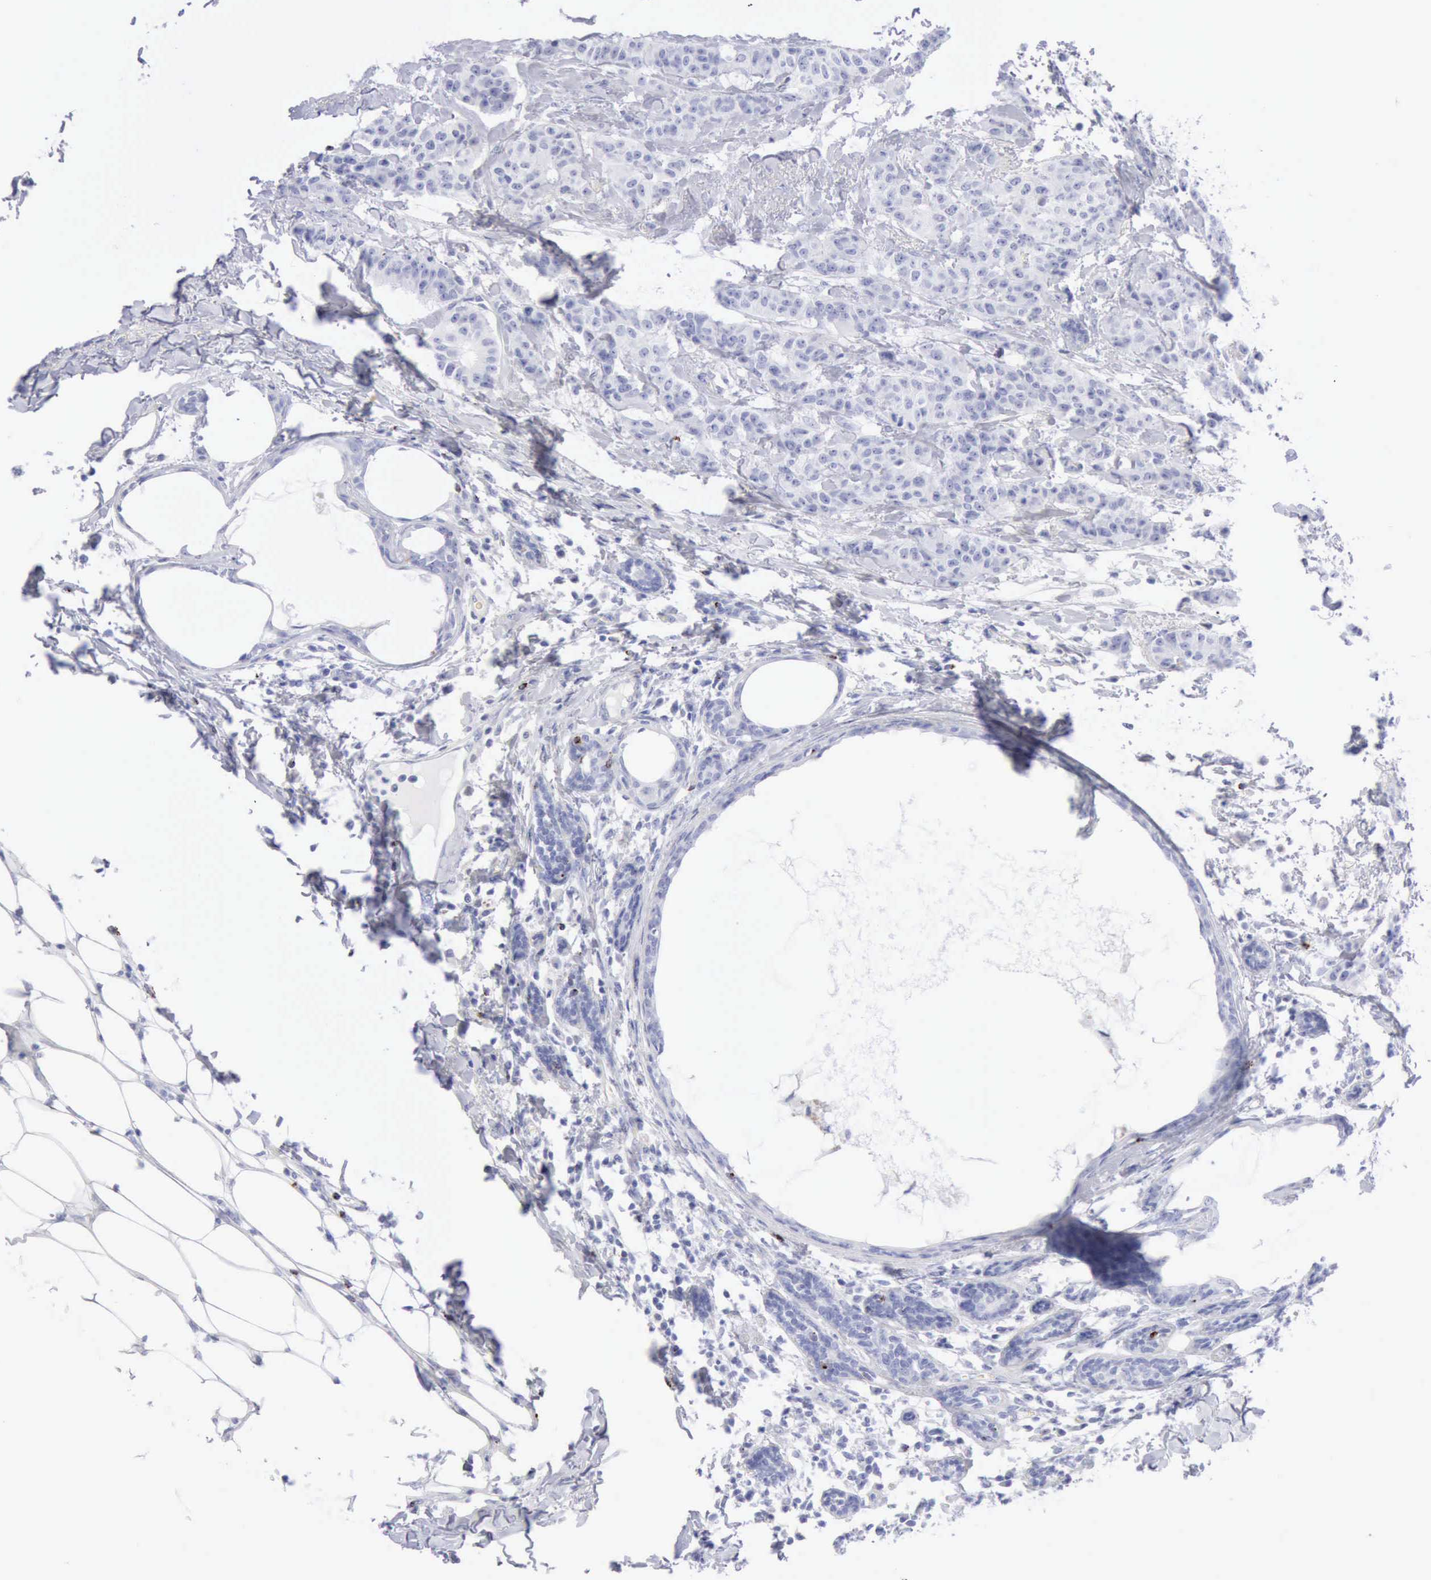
{"staining": {"intensity": "negative", "quantity": "none", "location": "none"}, "tissue": "breast cancer", "cell_type": "Tumor cells", "image_type": "cancer", "snomed": [{"axis": "morphology", "description": "Duct carcinoma"}, {"axis": "topography", "description": "Breast"}], "caption": "This is a photomicrograph of immunohistochemistry staining of breast cancer, which shows no staining in tumor cells.", "gene": "GZMB", "patient": {"sex": "female", "age": 40}}